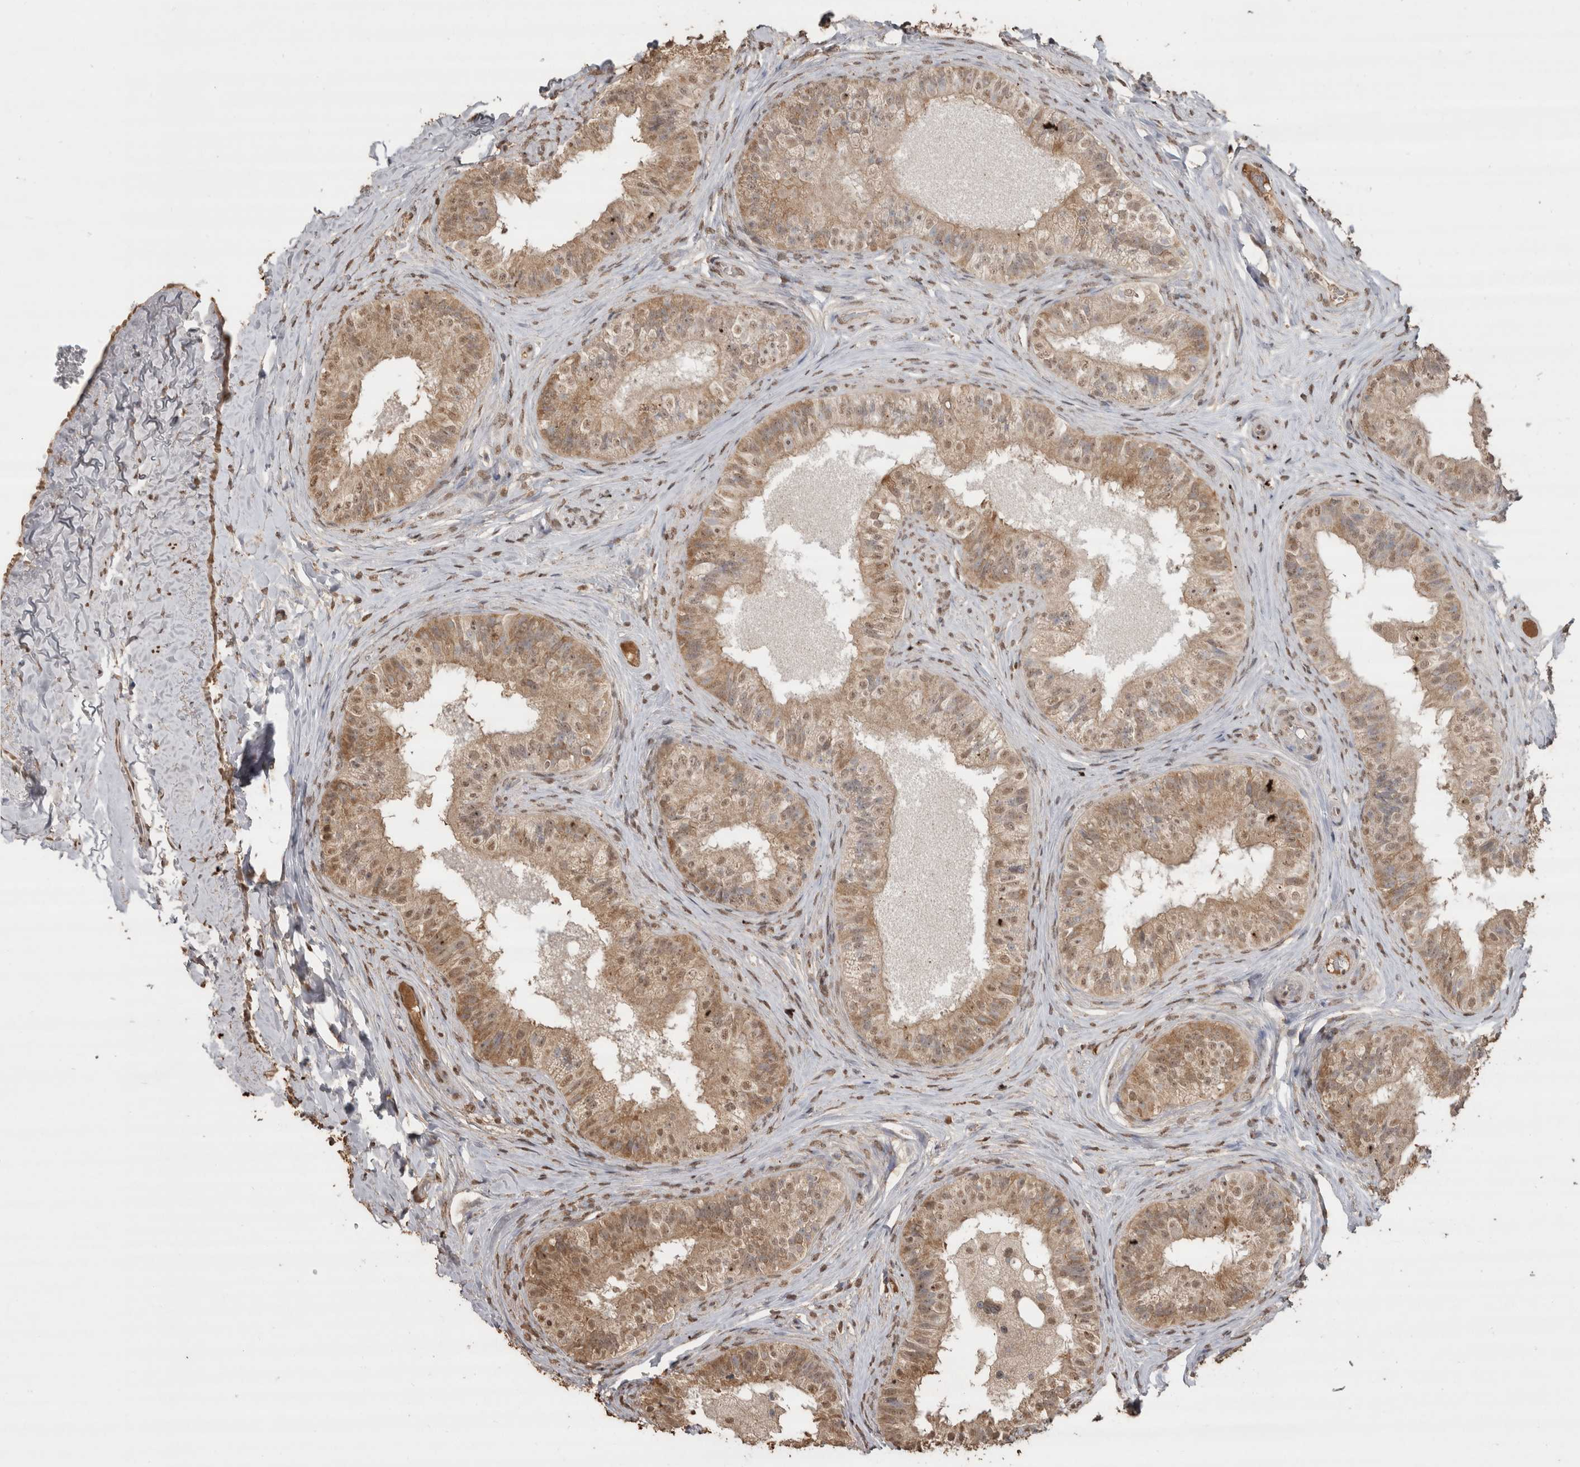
{"staining": {"intensity": "moderate", "quantity": ">75%", "location": "cytoplasmic/membranous,nuclear"}, "tissue": "epididymis", "cell_type": "Glandular cells", "image_type": "normal", "snomed": [{"axis": "morphology", "description": "Normal tissue, NOS"}, {"axis": "topography", "description": "Epididymis"}], "caption": "Epididymis stained for a protein demonstrates moderate cytoplasmic/membranous,nuclear positivity in glandular cells. (IHC, brightfield microscopy, high magnification).", "gene": "CRELD2", "patient": {"sex": "male", "age": 49}}